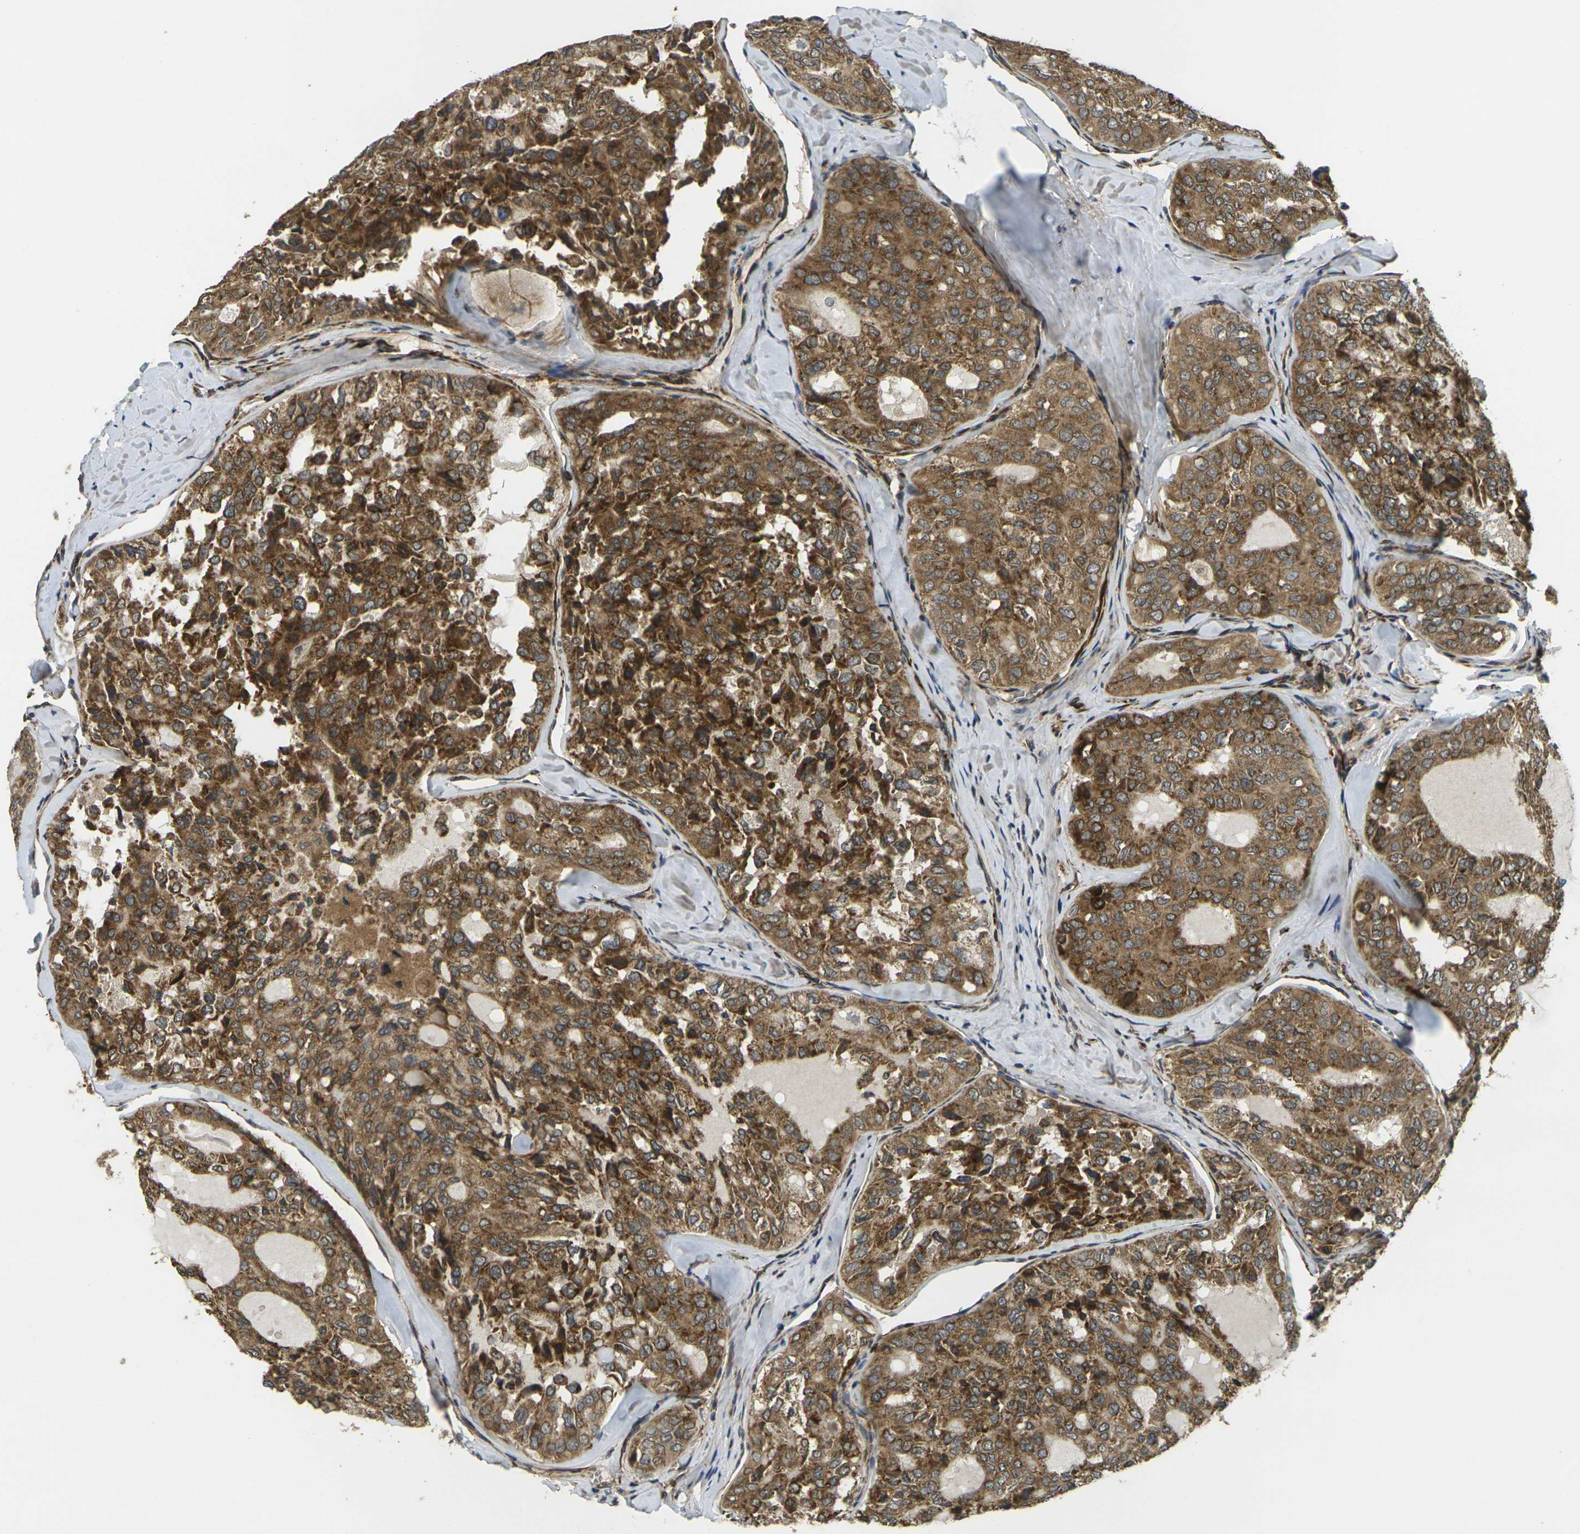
{"staining": {"intensity": "strong", "quantity": ">75%", "location": "cytoplasmic/membranous"}, "tissue": "thyroid cancer", "cell_type": "Tumor cells", "image_type": "cancer", "snomed": [{"axis": "morphology", "description": "Follicular adenoma carcinoma, NOS"}, {"axis": "topography", "description": "Thyroid gland"}], "caption": "This is an image of IHC staining of thyroid cancer, which shows strong expression in the cytoplasmic/membranous of tumor cells.", "gene": "FUT11", "patient": {"sex": "male", "age": 75}}